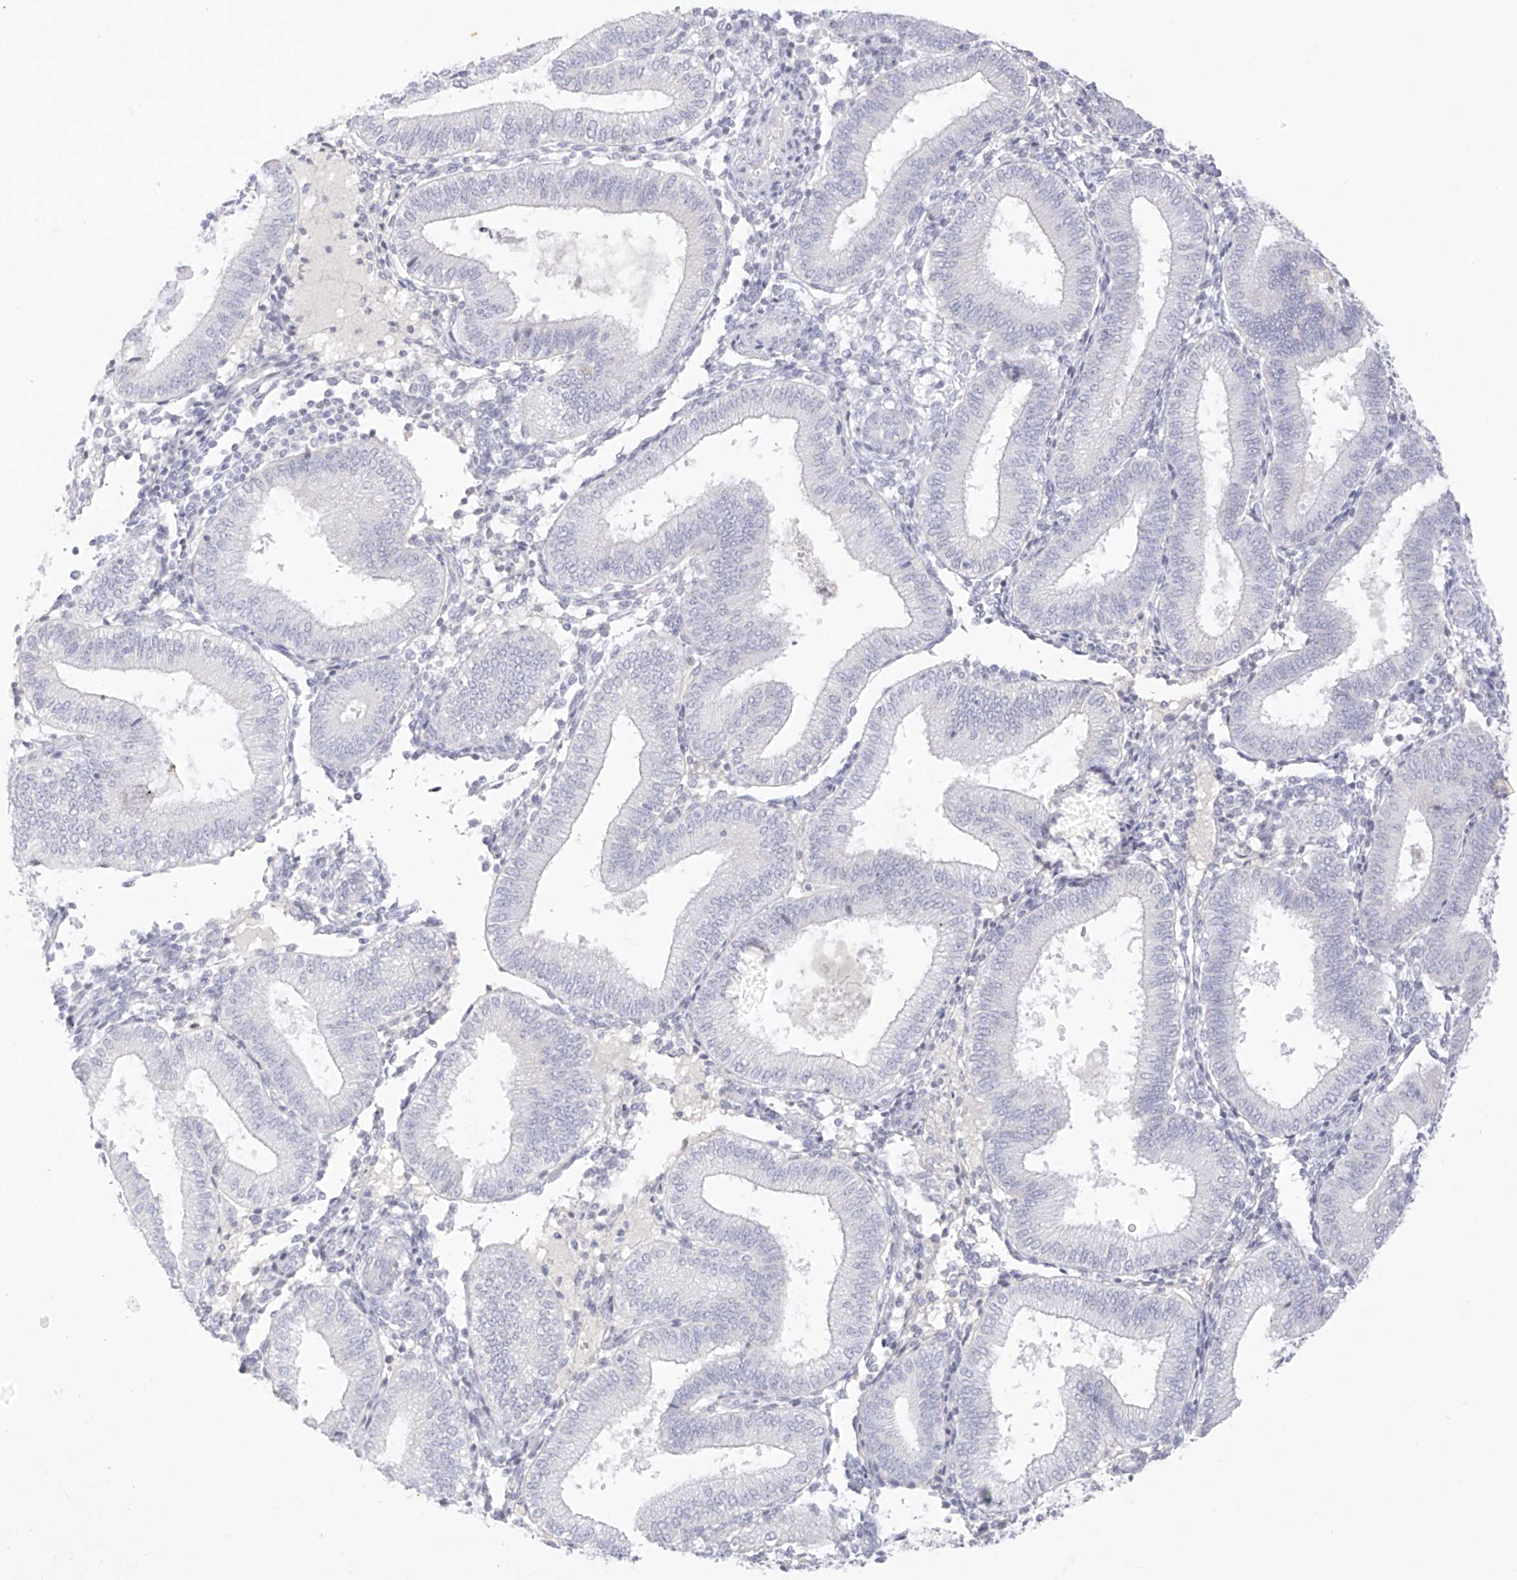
{"staining": {"intensity": "negative", "quantity": "none", "location": "none"}, "tissue": "endometrium", "cell_type": "Cells in endometrial stroma", "image_type": "normal", "snomed": [{"axis": "morphology", "description": "Normal tissue, NOS"}, {"axis": "topography", "description": "Endometrium"}], "caption": "IHC photomicrograph of benign endometrium: human endometrium stained with DAB (3,3'-diaminobenzidine) demonstrates no significant protein expression in cells in endometrial stroma.", "gene": "TGM4", "patient": {"sex": "female", "age": 39}}